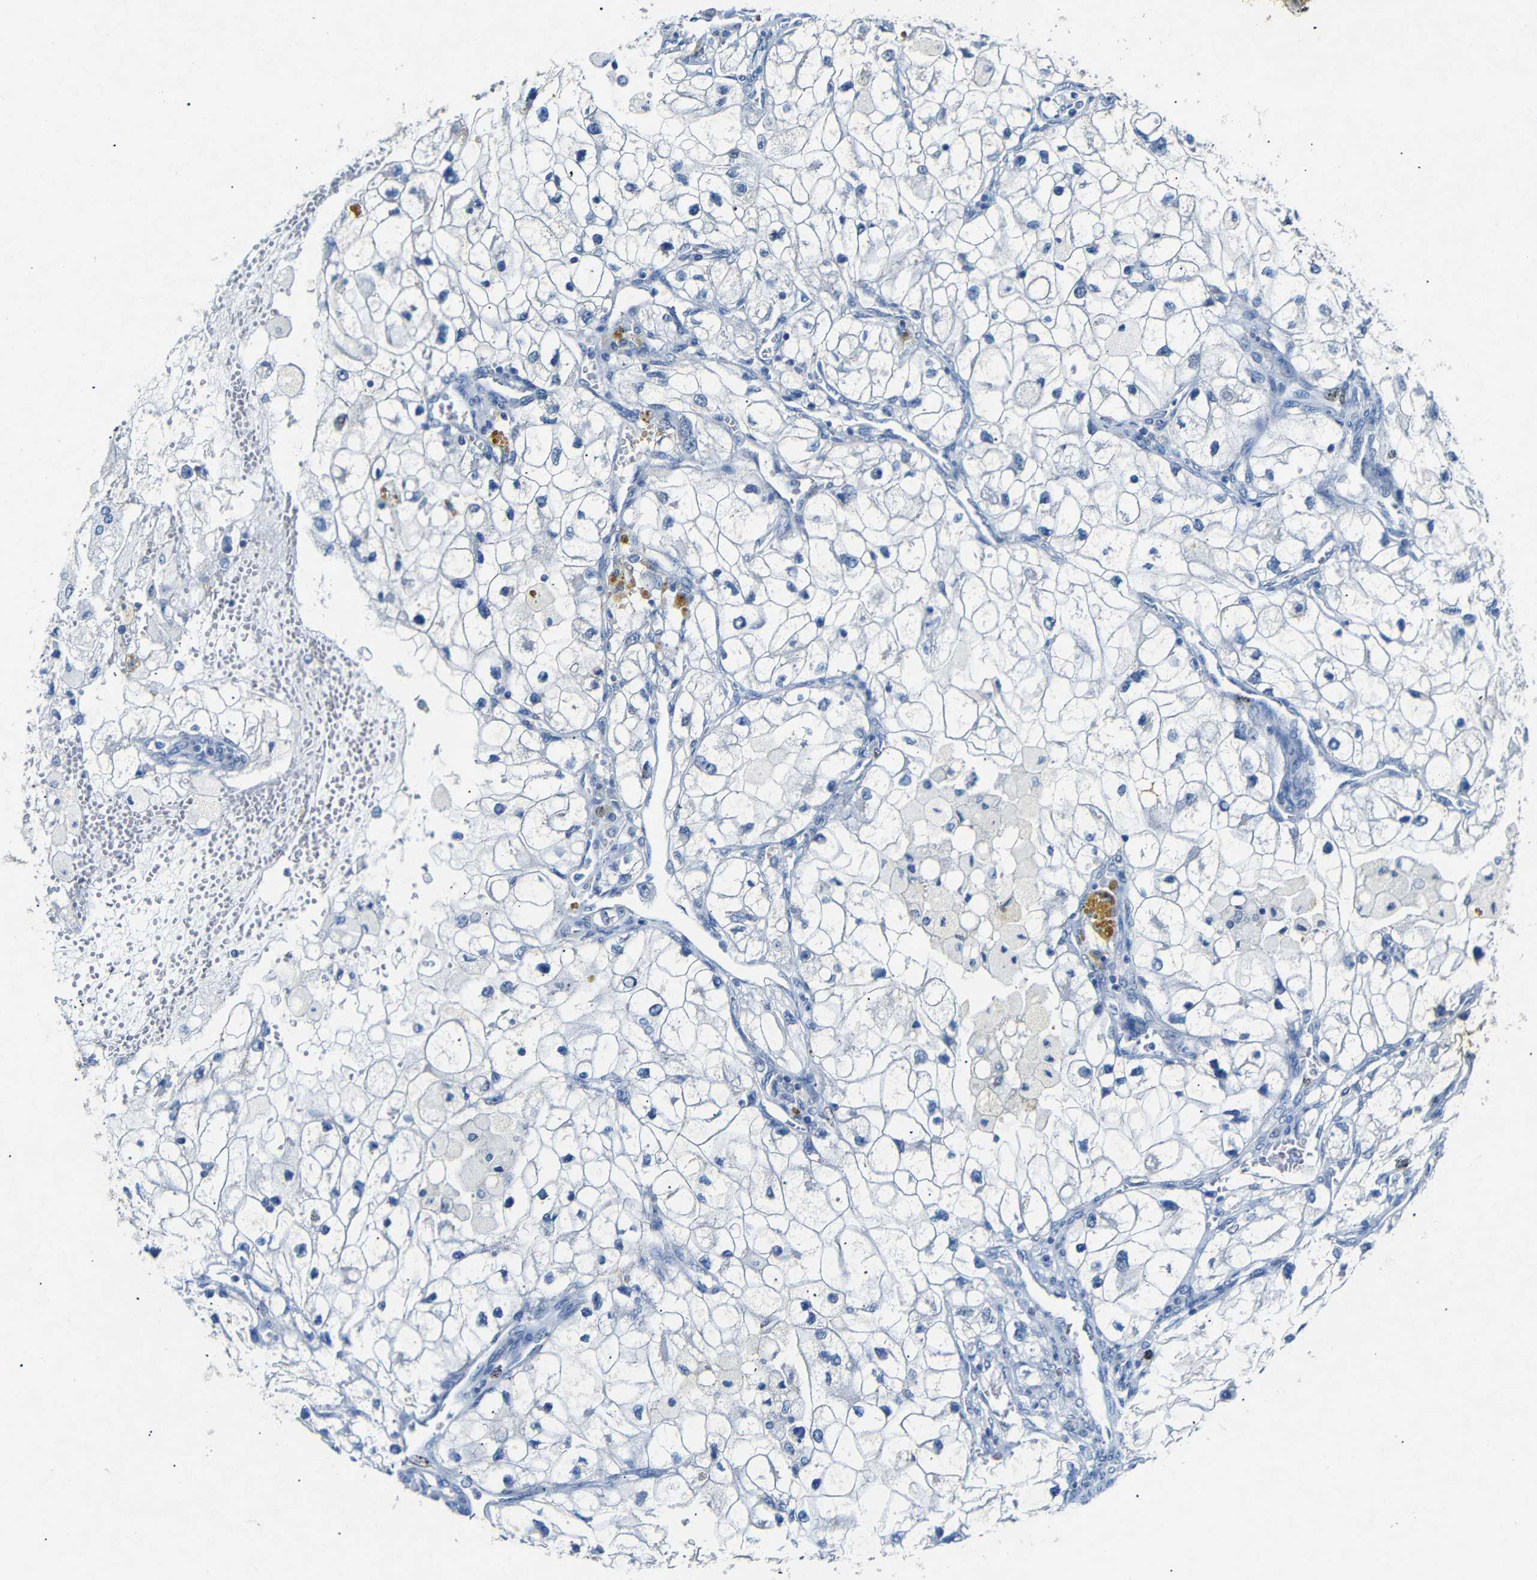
{"staining": {"intensity": "negative", "quantity": "none", "location": "none"}, "tissue": "renal cancer", "cell_type": "Tumor cells", "image_type": "cancer", "snomed": [{"axis": "morphology", "description": "Adenocarcinoma, NOS"}, {"axis": "topography", "description": "Kidney"}], "caption": "Renal adenocarcinoma was stained to show a protein in brown. There is no significant positivity in tumor cells.", "gene": "INCENP", "patient": {"sex": "female", "age": 70}}